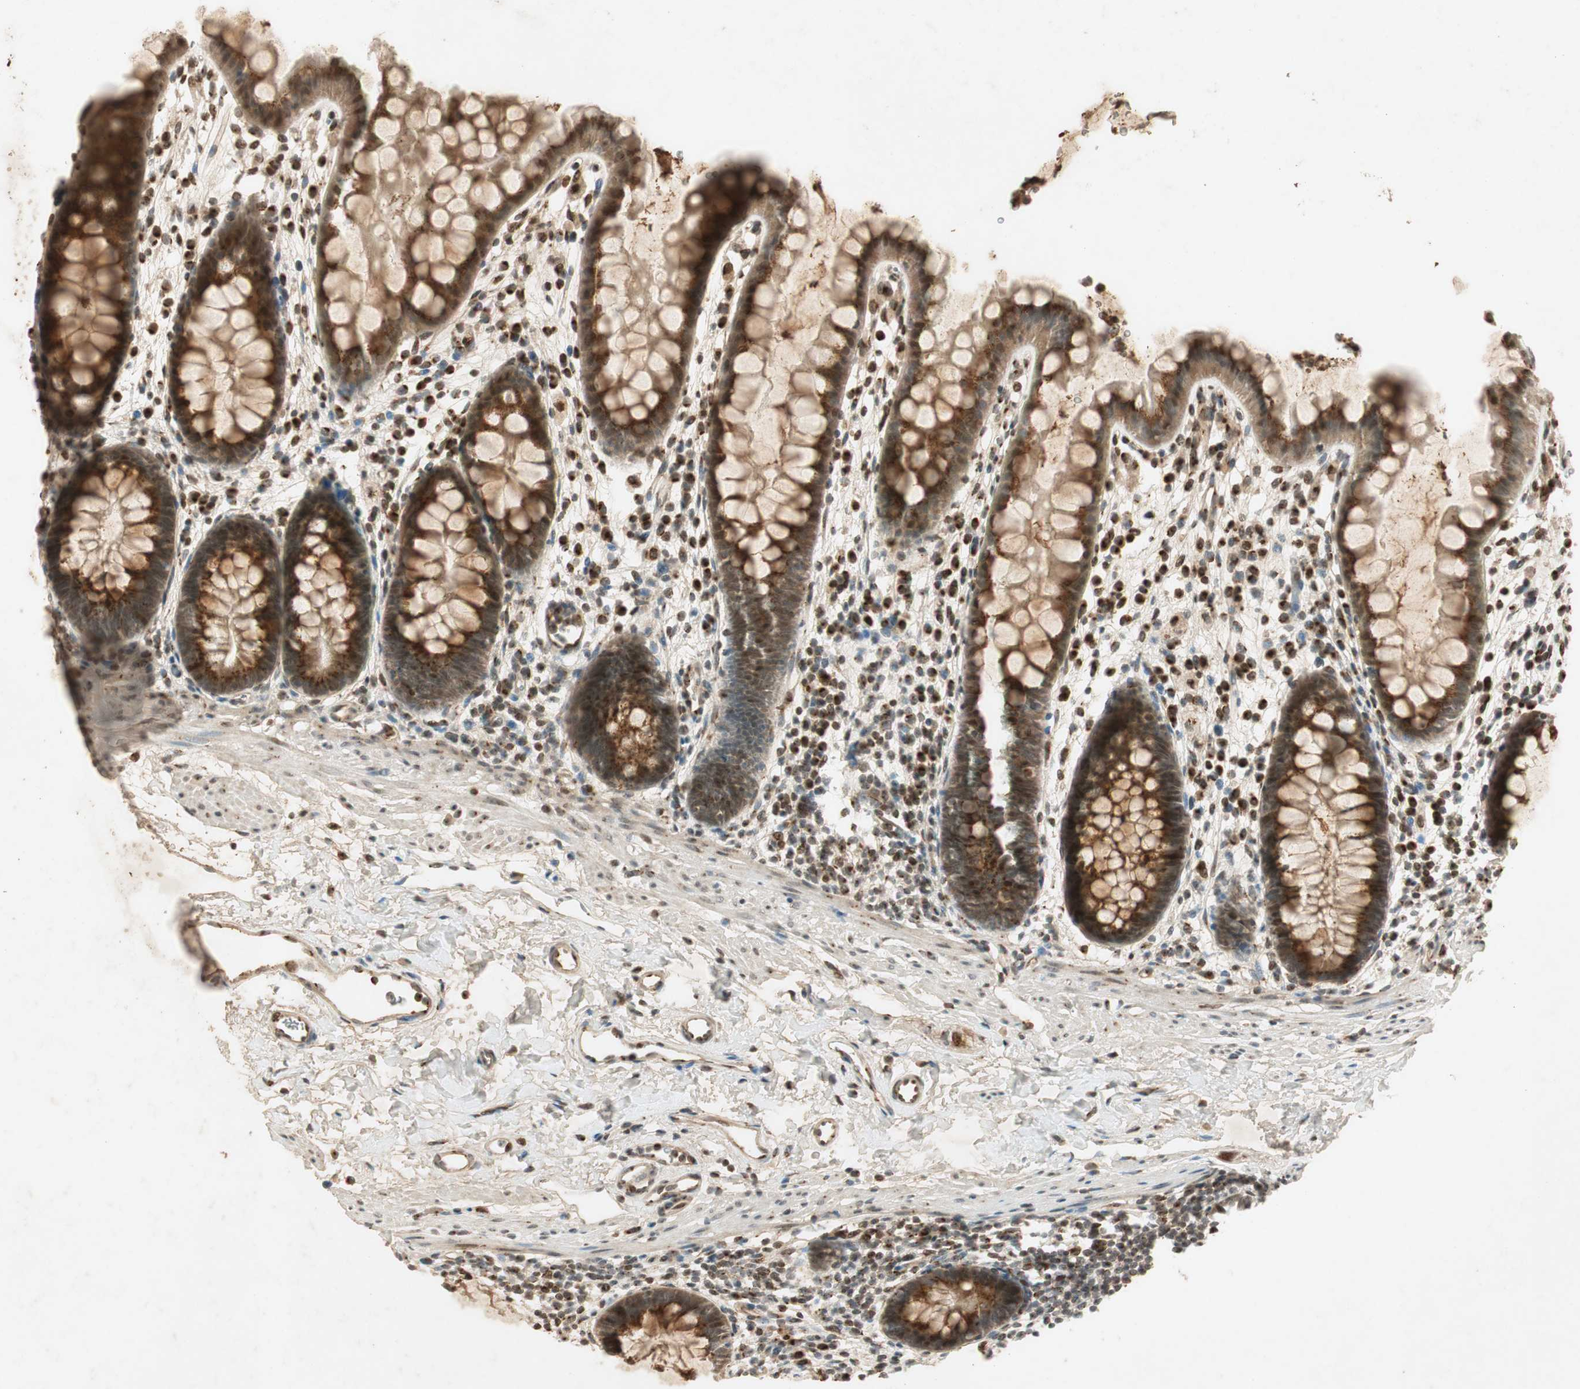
{"staining": {"intensity": "moderate", "quantity": ">75%", "location": "cytoplasmic/membranous"}, "tissue": "rectum", "cell_type": "Glandular cells", "image_type": "normal", "snomed": [{"axis": "morphology", "description": "Normal tissue, NOS"}, {"axis": "topography", "description": "Rectum"}], "caption": "Approximately >75% of glandular cells in normal rectum reveal moderate cytoplasmic/membranous protein positivity as visualized by brown immunohistochemical staining.", "gene": "NEO1", "patient": {"sex": "female", "age": 24}}